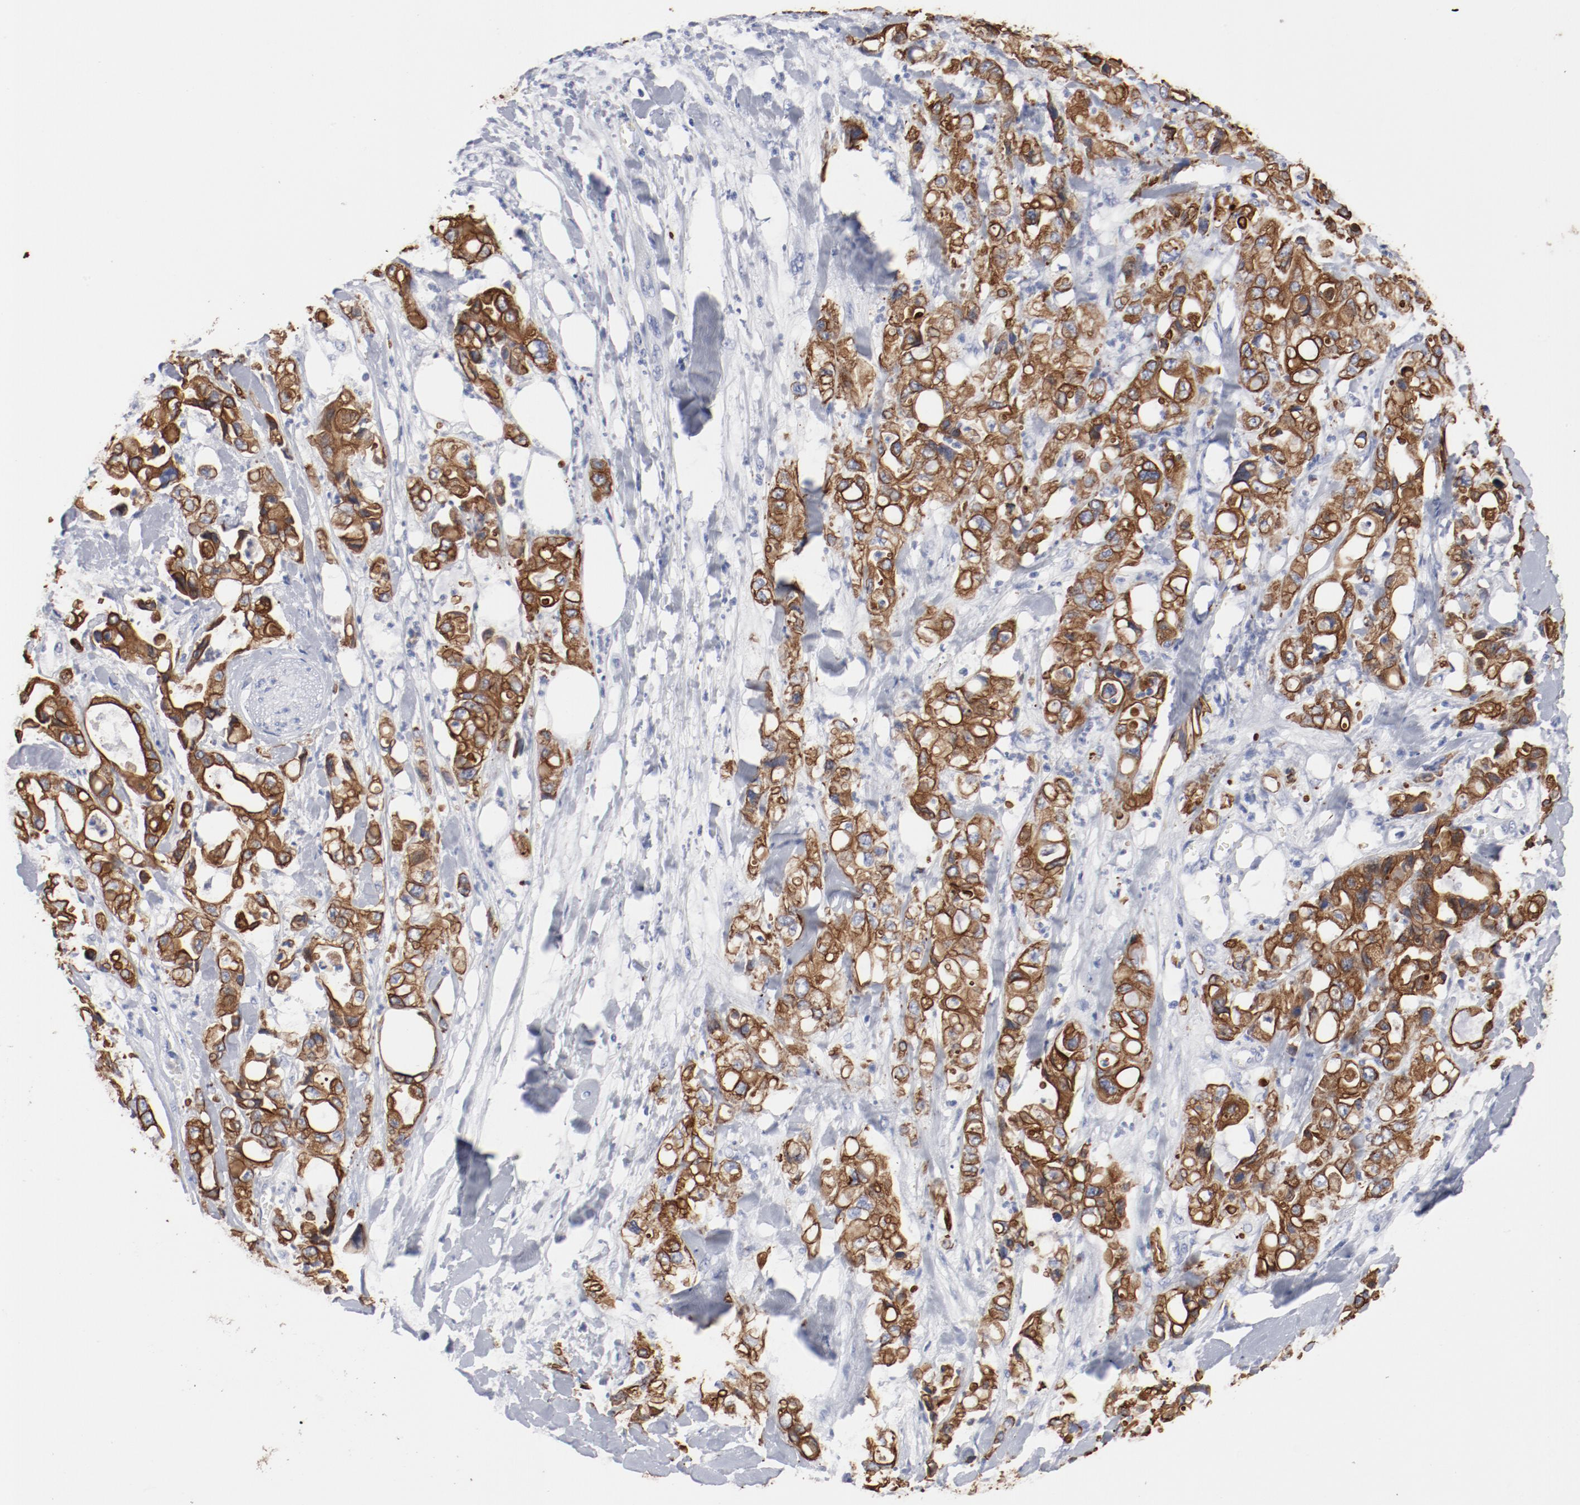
{"staining": {"intensity": "strong", "quantity": ">75%", "location": "cytoplasmic/membranous"}, "tissue": "pancreatic cancer", "cell_type": "Tumor cells", "image_type": "cancer", "snomed": [{"axis": "morphology", "description": "Adenocarcinoma, NOS"}, {"axis": "topography", "description": "Pancreas"}], "caption": "Immunohistochemical staining of pancreatic adenocarcinoma demonstrates high levels of strong cytoplasmic/membranous positivity in approximately >75% of tumor cells.", "gene": "TSPAN6", "patient": {"sex": "male", "age": 70}}